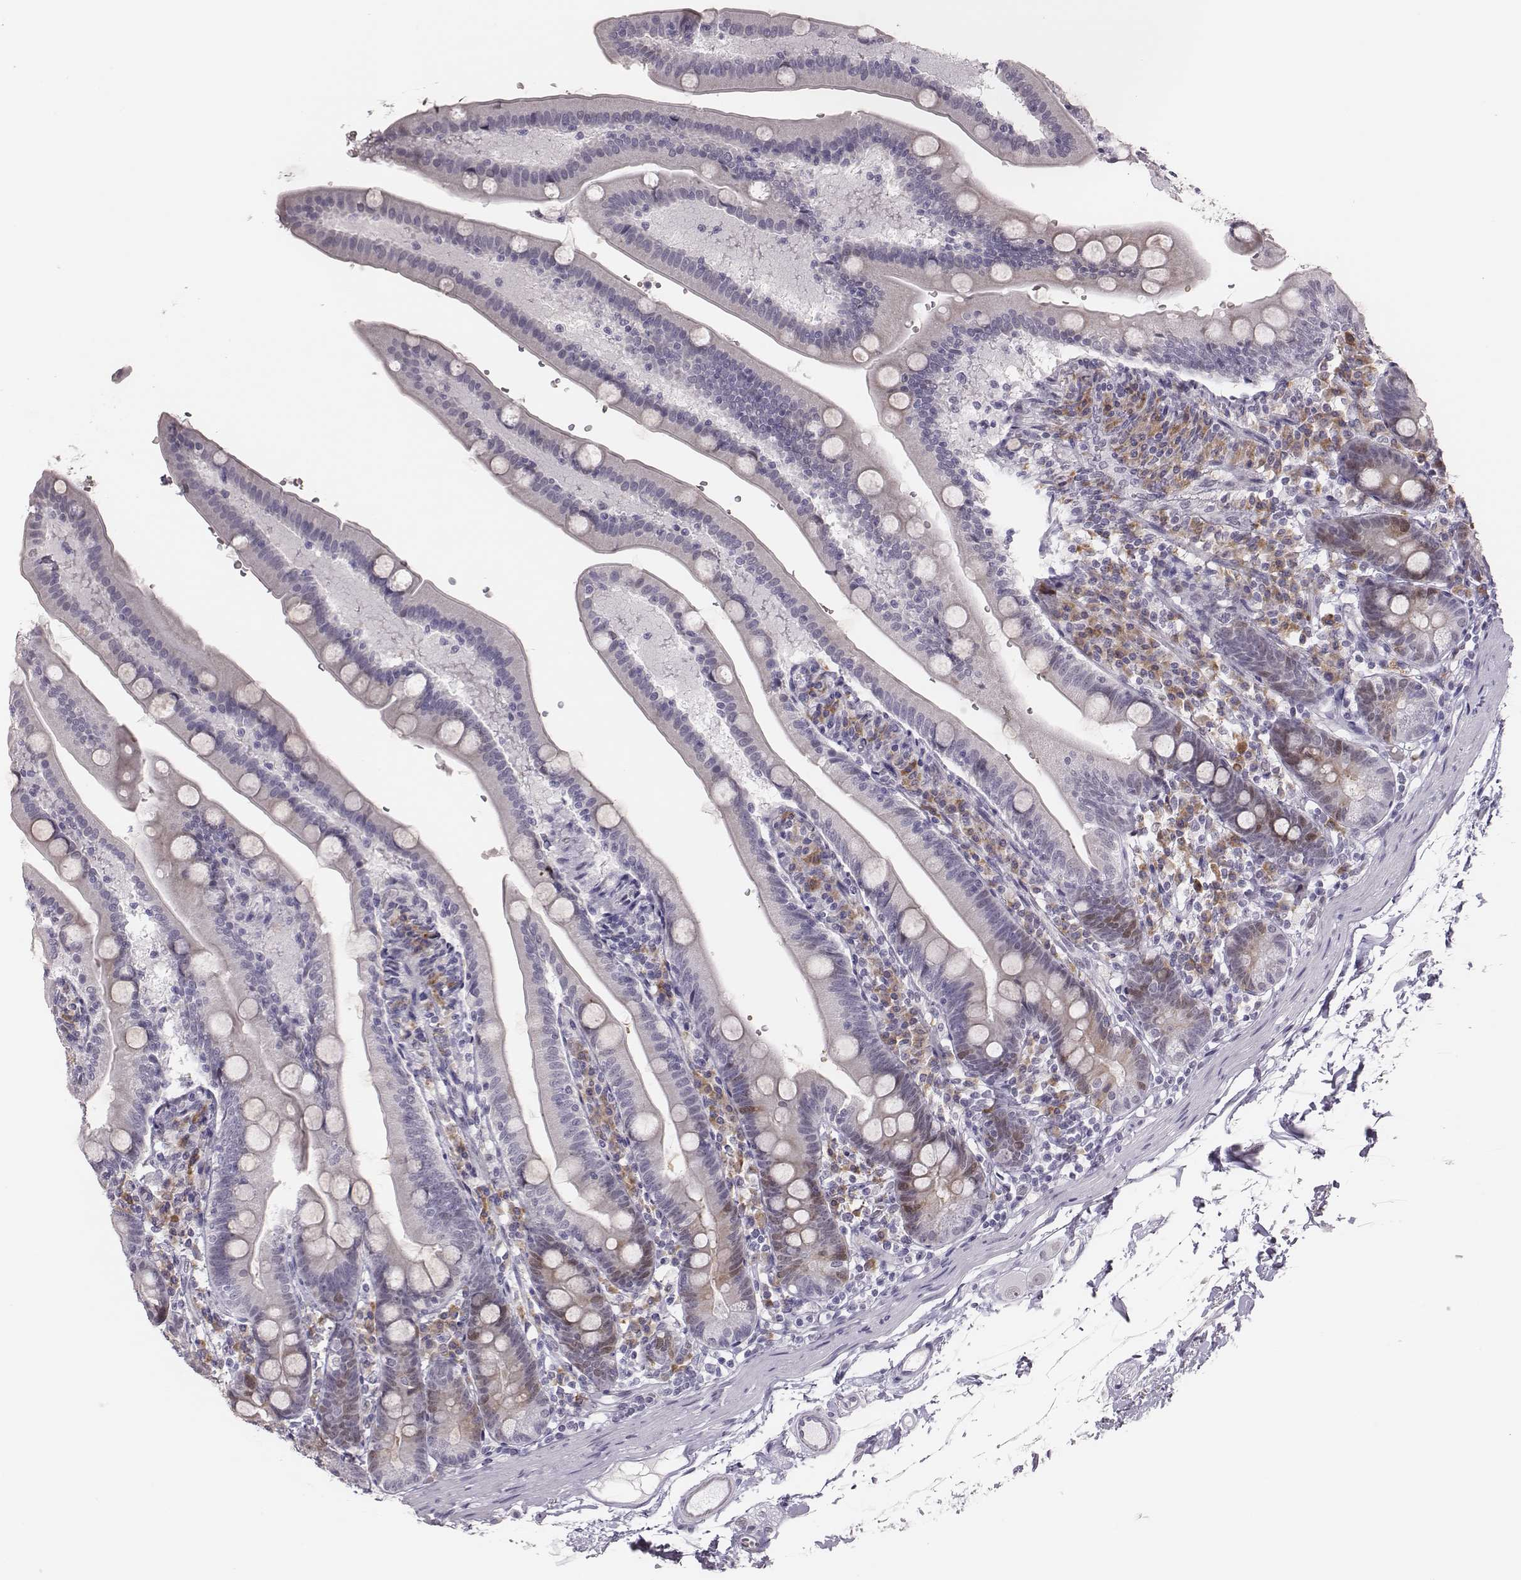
{"staining": {"intensity": "moderate", "quantity": "<25%", "location": "cytoplasmic/membranous,nuclear"}, "tissue": "duodenum", "cell_type": "Glandular cells", "image_type": "normal", "snomed": [{"axis": "morphology", "description": "Normal tissue, NOS"}, {"axis": "topography", "description": "Duodenum"}], "caption": "Immunohistochemistry staining of normal duodenum, which reveals low levels of moderate cytoplasmic/membranous,nuclear staining in about <25% of glandular cells indicating moderate cytoplasmic/membranous,nuclear protein expression. The staining was performed using DAB (brown) for protein detection and nuclei were counterstained in hematoxylin (blue).", "gene": "PBK", "patient": {"sex": "female", "age": 67}}